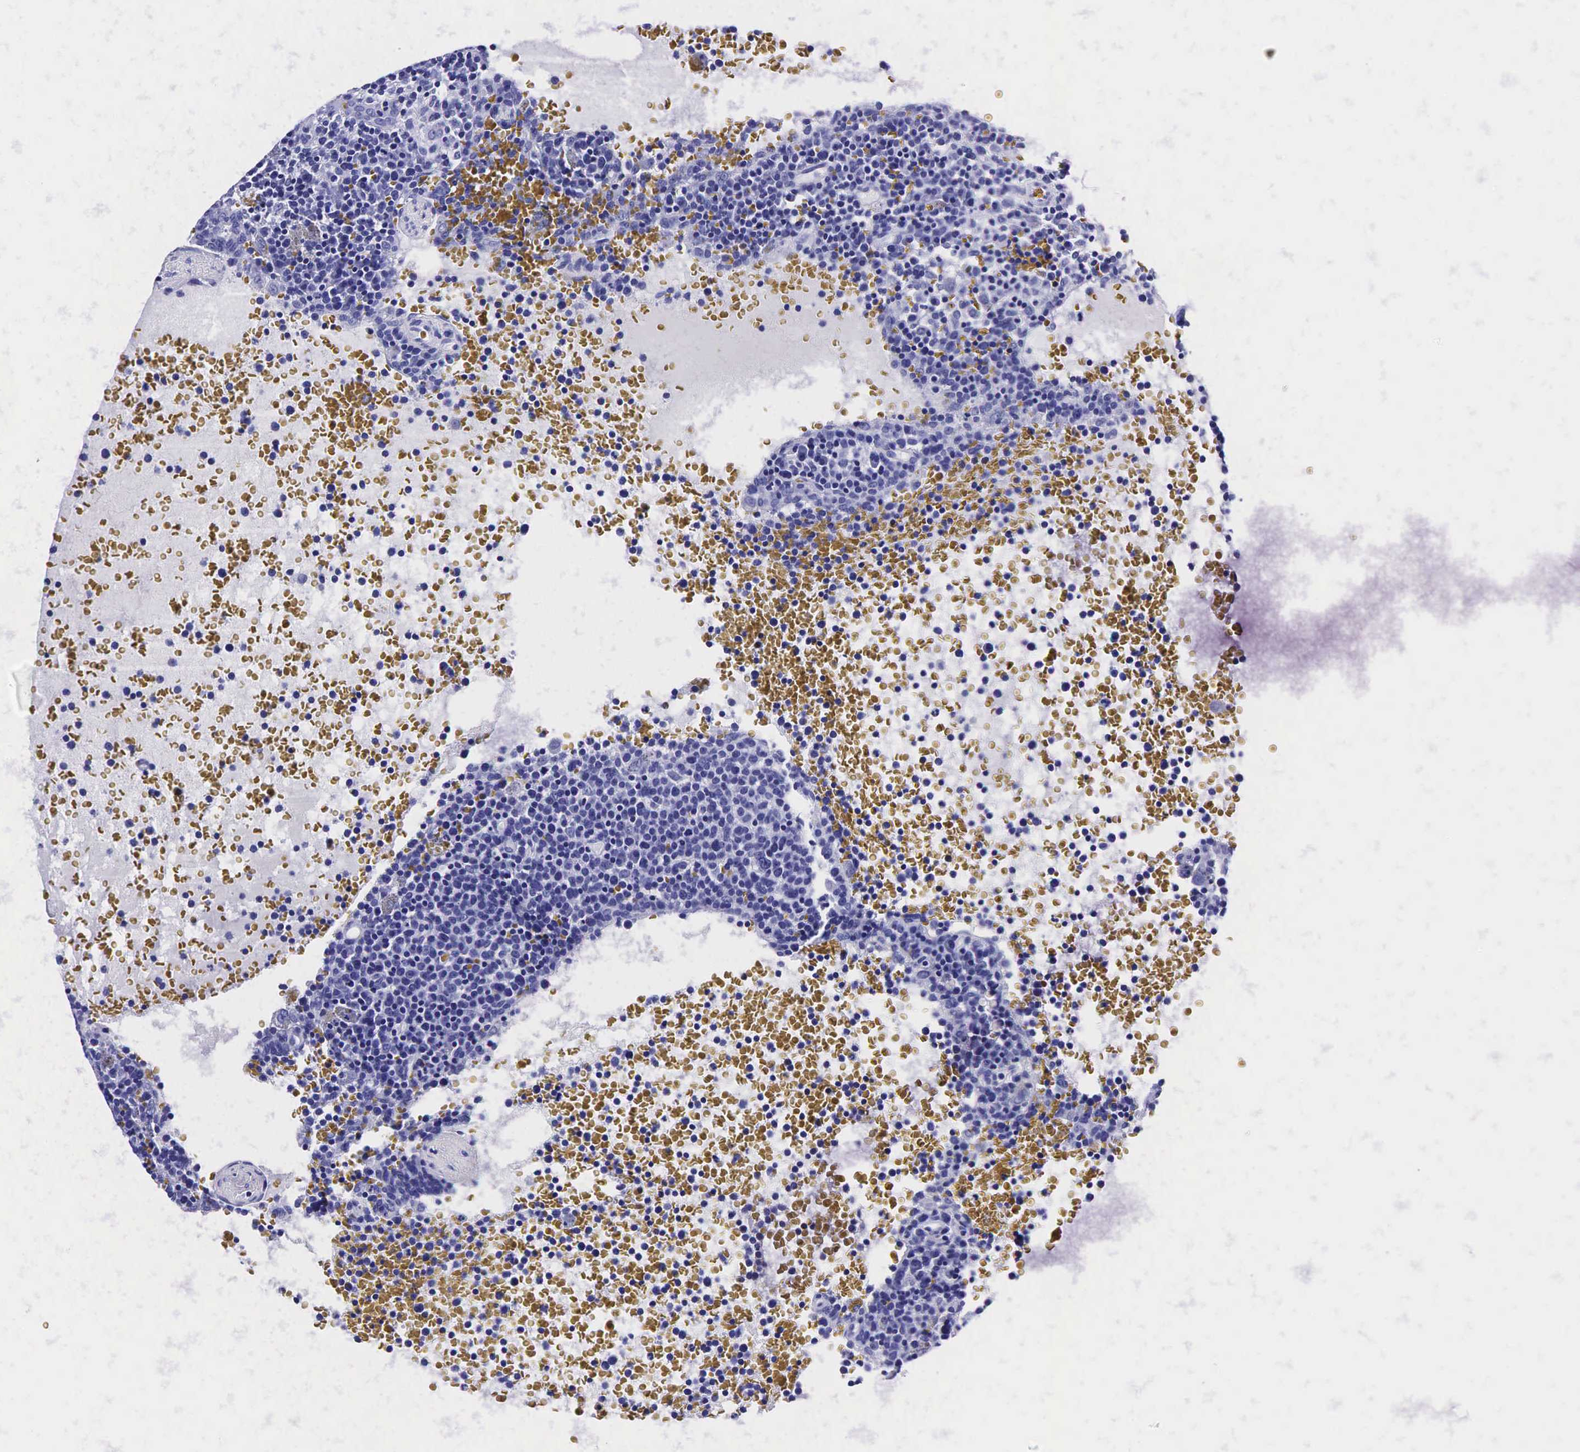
{"staining": {"intensity": "negative", "quantity": "none", "location": "none"}, "tissue": "lymphoma", "cell_type": "Tumor cells", "image_type": "cancer", "snomed": [{"axis": "morphology", "description": "Malignant lymphoma, non-Hodgkin's type, High grade"}, {"axis": "topography", "description": "Lymph node"}], "caption": "Tumor cells show no significant protein expression in lymphoma. Brightfield microscopy of immunohistochemistry (IHC) stained with DAB (3,3'-diaminobenzidine) (brown) and hematoxylin (blue), captured at high magnification.", "gene": "KLK3", "patient": {"sex": "female", "age": 76}}